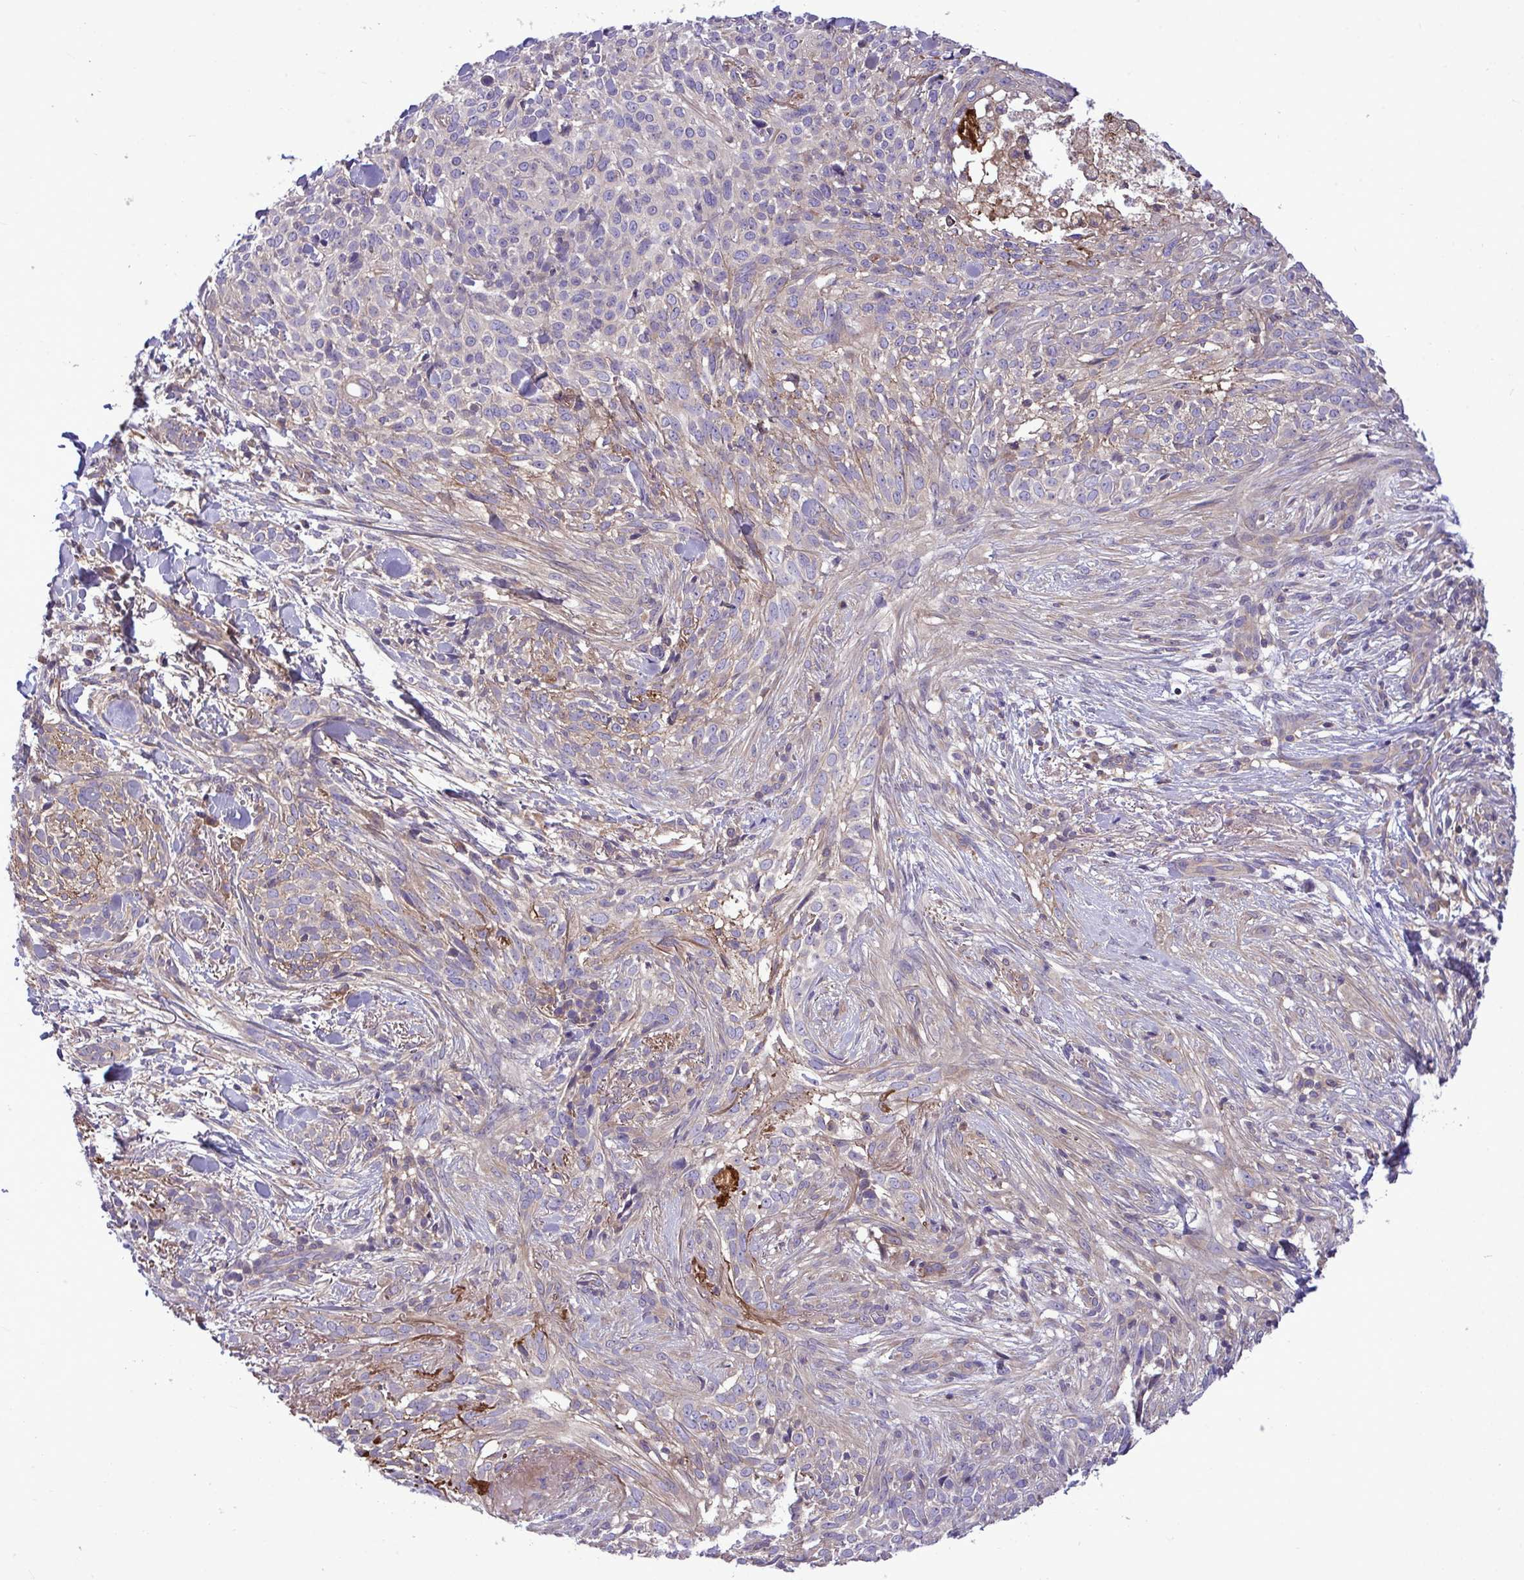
{"staining": {"intensity": "weak", "quantity": "<25%", "location": "cytoplasmic/membranous"}, "tissue": "skin cancer", "cell_type": "Tumor cells", "image_type": "cancer", "snomed": [{"axis": "morphology", "description": "Basal cell carcinoma"}, {"axis": "topography", "description": "Skin"}, {"axis": "topography", "description": "Skin of face"}], "caption": "DAB immunohistochemical staining of human basal cell carcinoma (skin) reveals no significant staining in tumor cells.", "gene": "GRB14", "patient": {"sex": "female", "age": 90}}